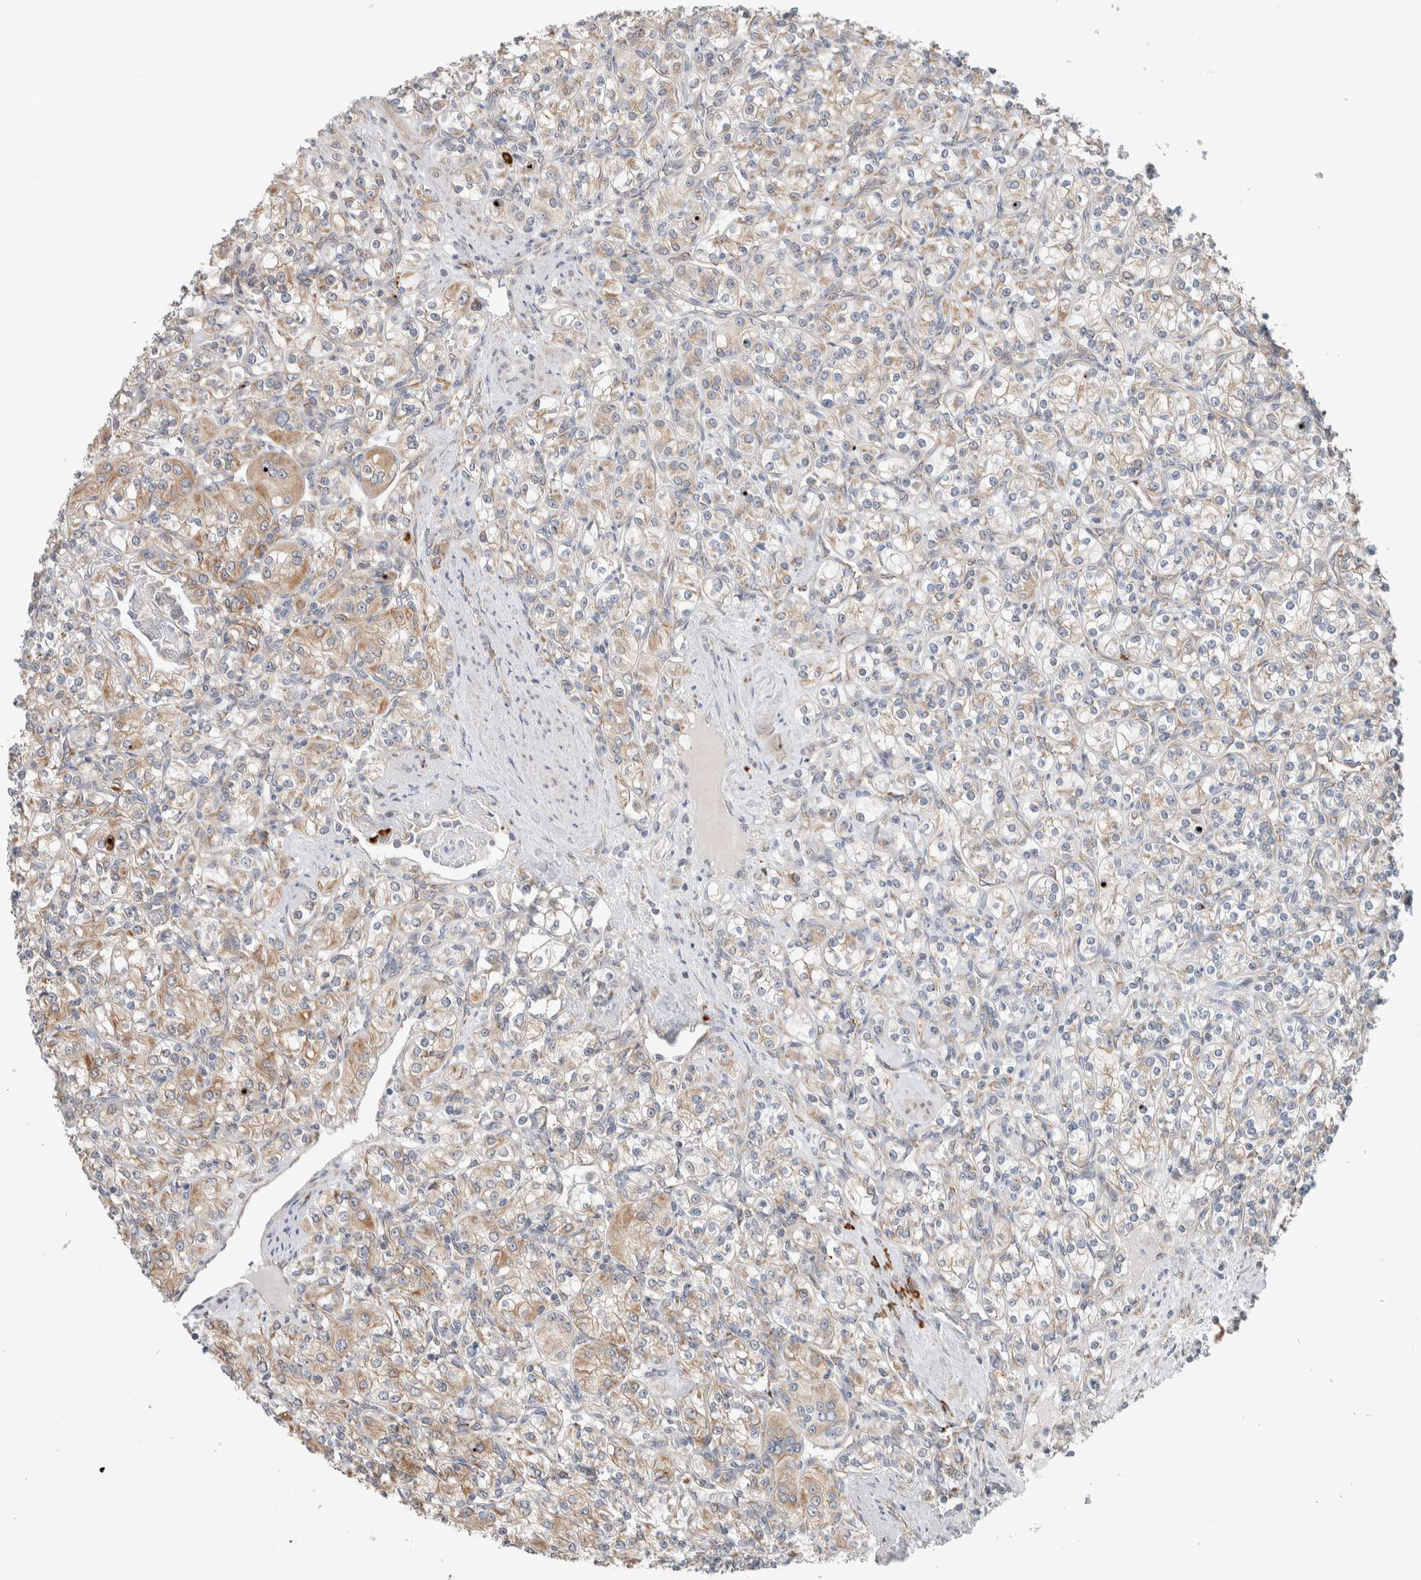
{"staining": {"intensity": "weak", "quantity": ">75%", "location": "cytoplasmic/membranous"}, "tissue": "renal cancer", "cell_type": "Tumor cells", "image_type": "cancer", "snomed": [{"axis": "morphology", "description": "Adenocarcinoma, NOS"}, {"axis": "topography", "description": "Kidney"}], "caption": "A low amount of weak cytoplasmic/membranous expression is present in approximately >75% of tumor cells in renal cancer (adenocarcinoma) tissue. The protein is shown in brown color, while the nuclei are stained blue.", "gene": "ADCY8", "patient": {"sex": "male", "age": 77}}